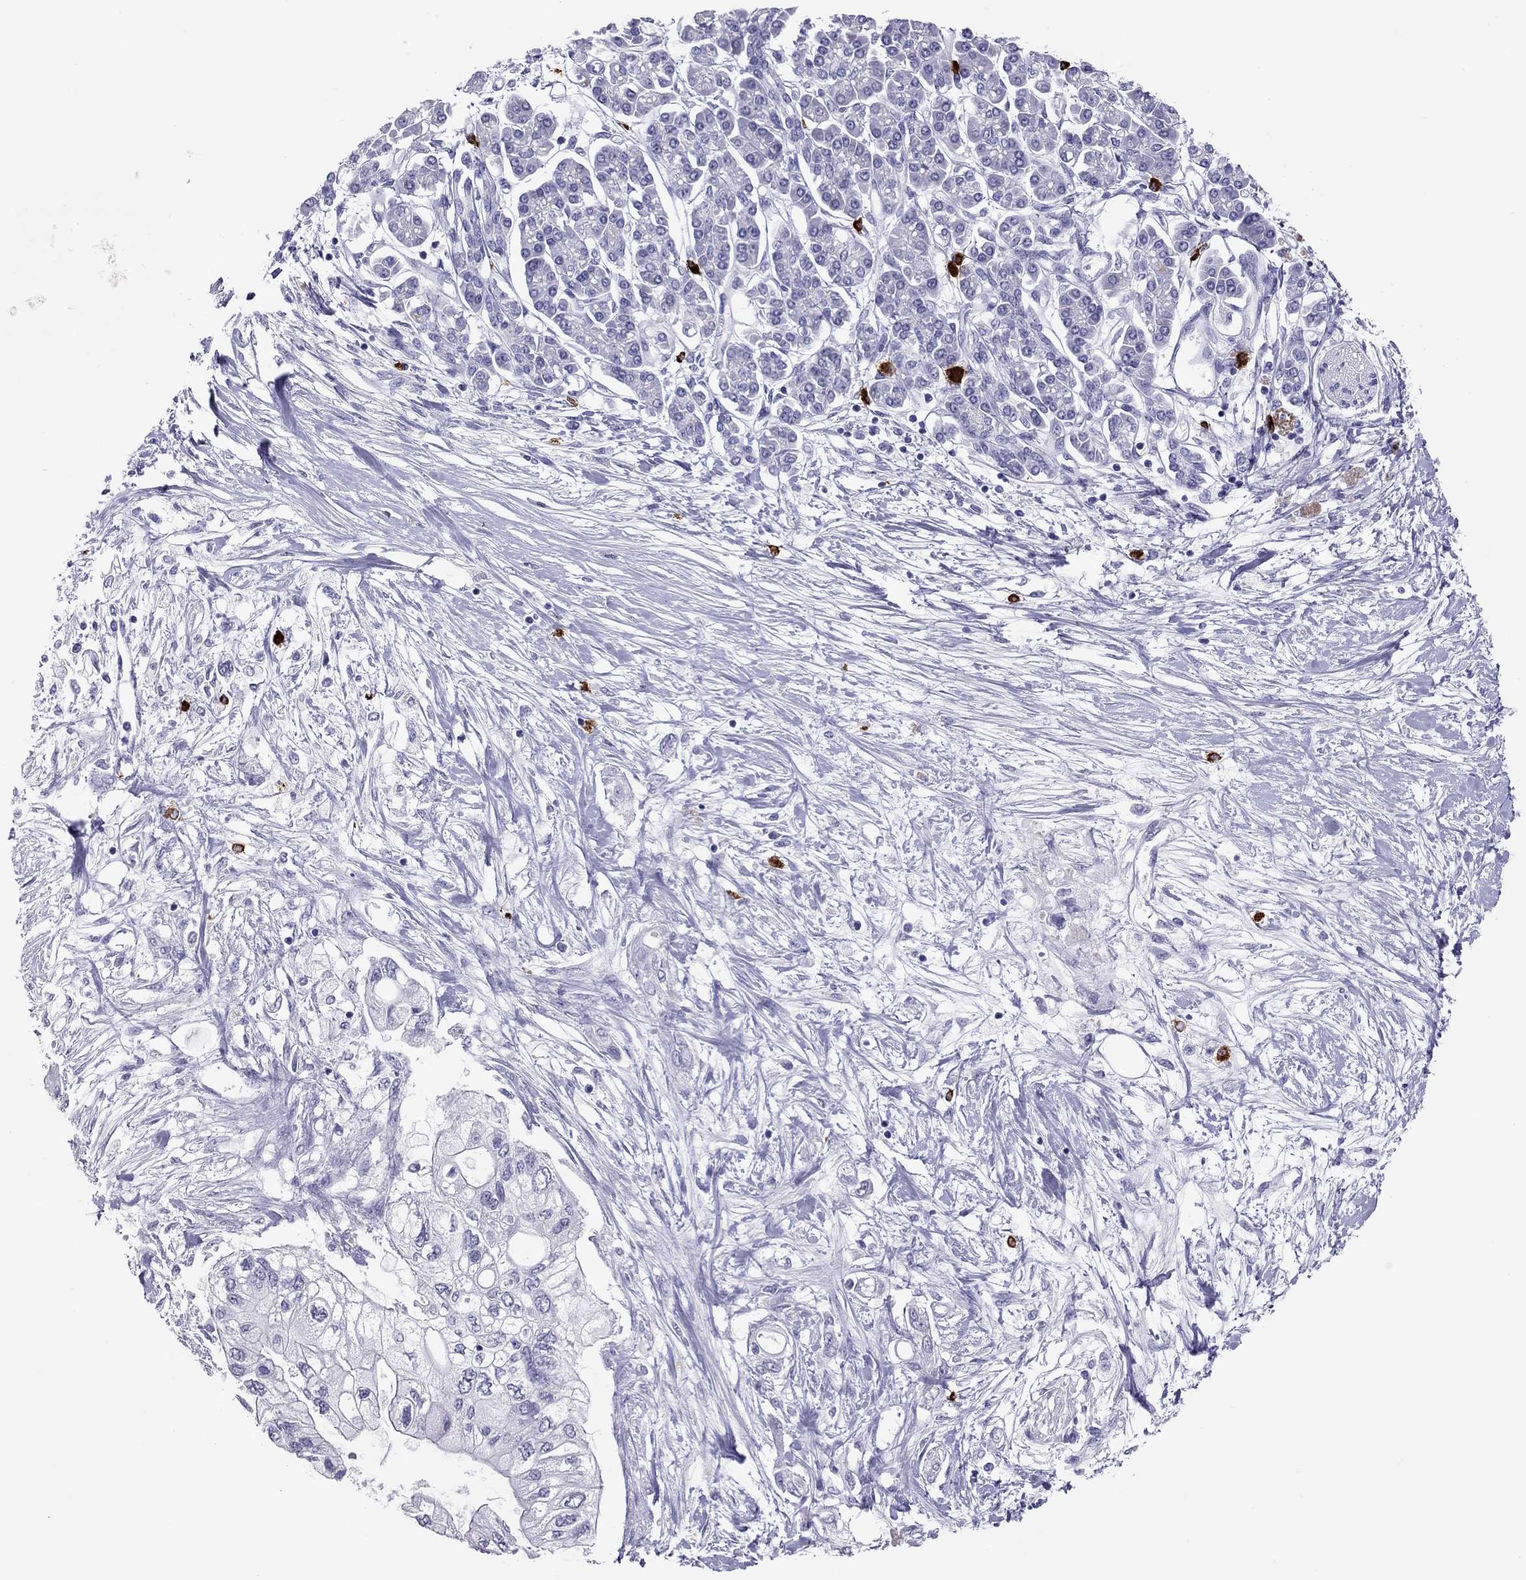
{"staining": {"intensity": "negative", "quantity": "none", "location": "none"}, "tissue": "pancreatic cancer", "cell_type": "Tumor cells", "image_type": "cancer", "snomed": [{"axis": "morphology", "description": "Adenocarcinoma, NOS"}, {"axis": "topography", "description": "Pancreas"}], "caption": "The micrograph shows no staining of tumor cells in pancreatic cancer.", "gene": "IL17REL", "patient": {"sex": "female", "age": 77}}